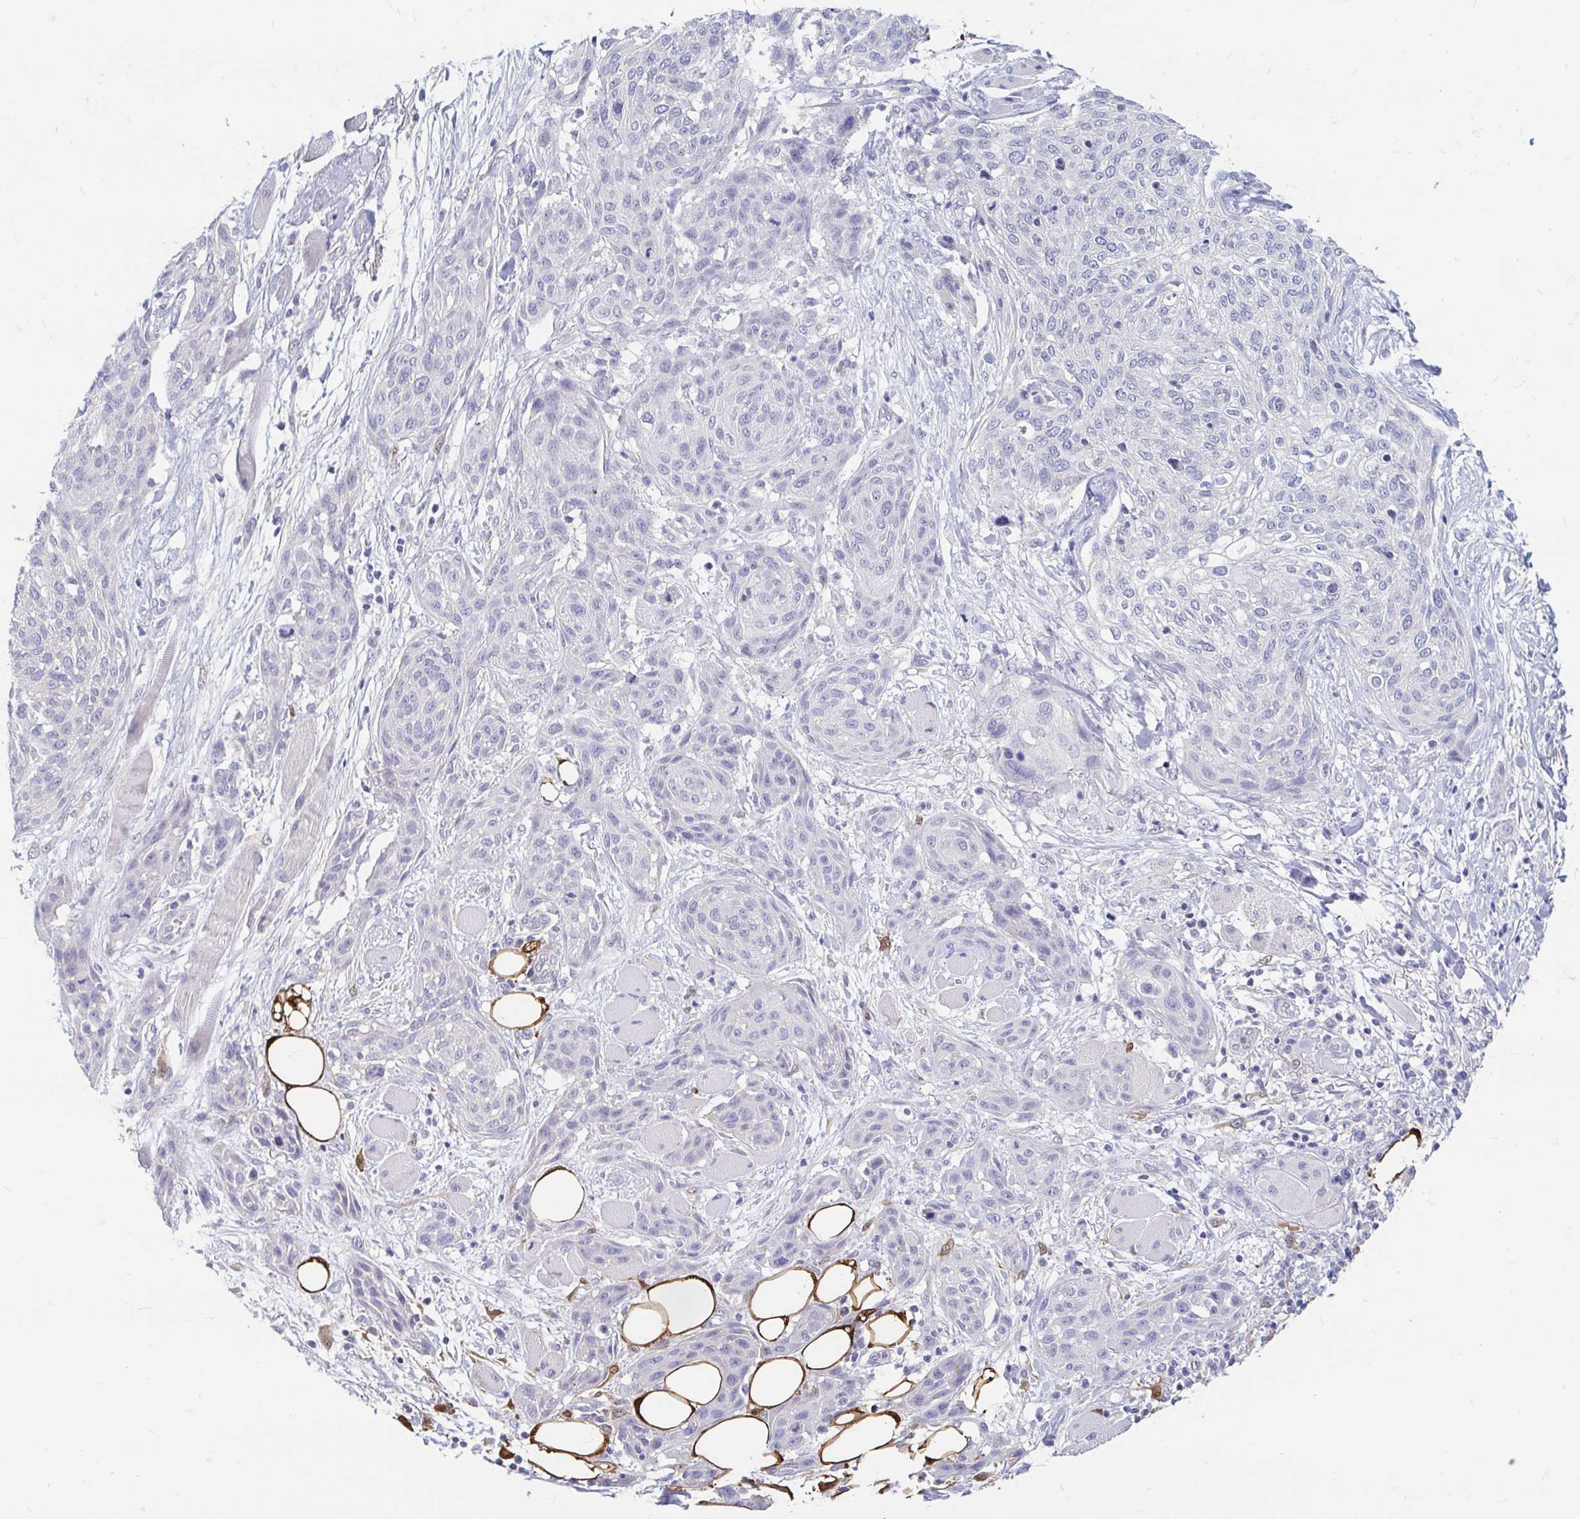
{"staining": {"intensity": "negative", "quantity": "none", "location": "none"}, "tissue": "skin cancer", "cell_type": "Tumor cells", "image_type": "cancer", "snomed": [{"axis": "morphology", "description": "Squamous cell carcinoma, NOS"}, {"axis": "topography", "description": "Skin"}], "caption": "High power microscopy image of an immunohistochemistry (IHC) photomicrograph of skin cancer (squamous cell carcinoma), revealing no significant expression in tumor cells.", "gene": "ADH1A", "patient": {"sex": "female", "age": 87}}